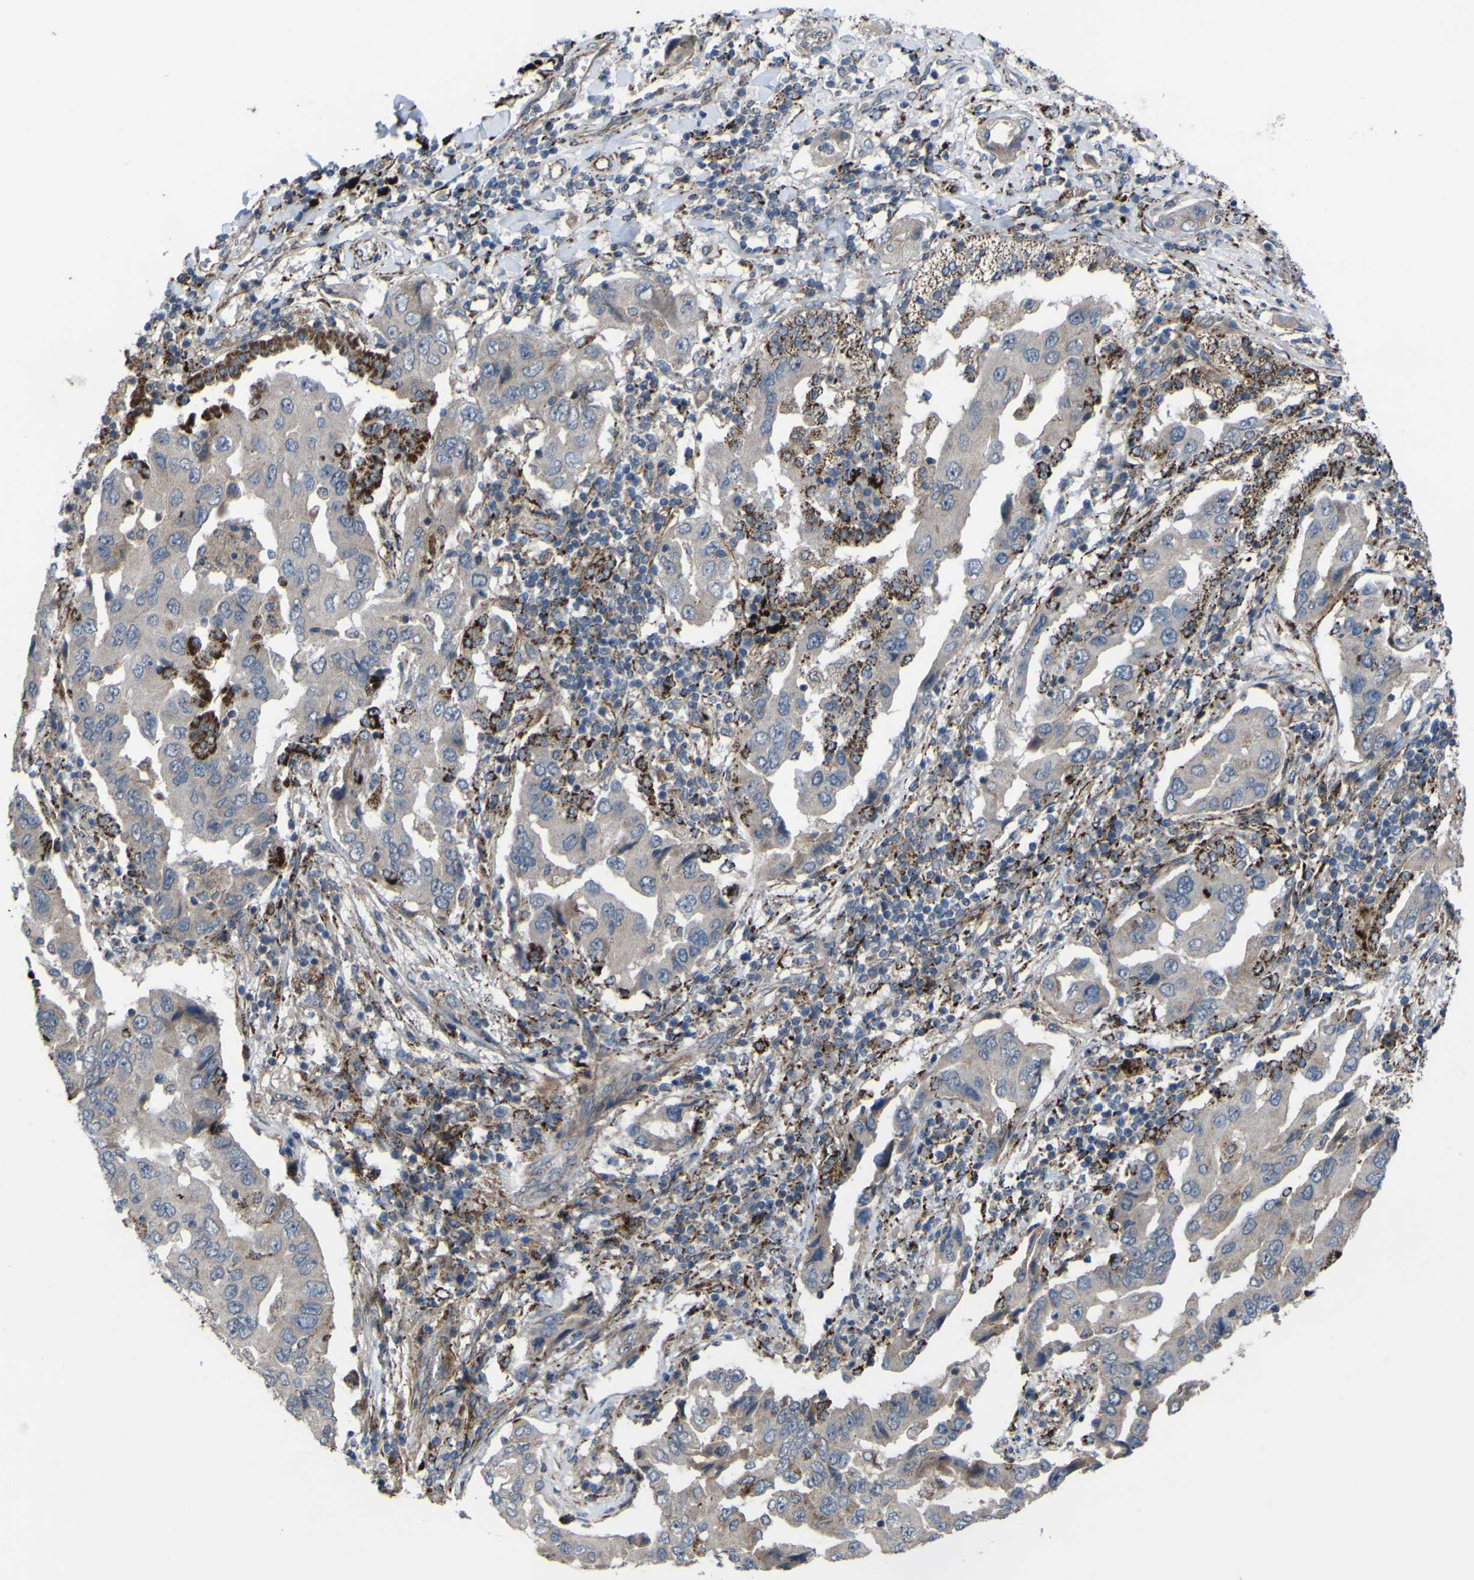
{"staining": {"intensity": "weak", "quantity": "<25%", "location": "cytoplasmic/membranous"}, "tissue": "lung cancer", "cell_type": "Tumor cells", "image_type": "cancer", "snomed": [{"axis": "morphology", "description": "Adenocarcinoma, NOS"}, {"axis": "topography", "description": "Lung"}], "caption": "Immunohistochemical staining of lung cancer shows no significant staining in tumor cells.", "gene": "GPLD1", "patient": {"sex": "female", "age": 65}}